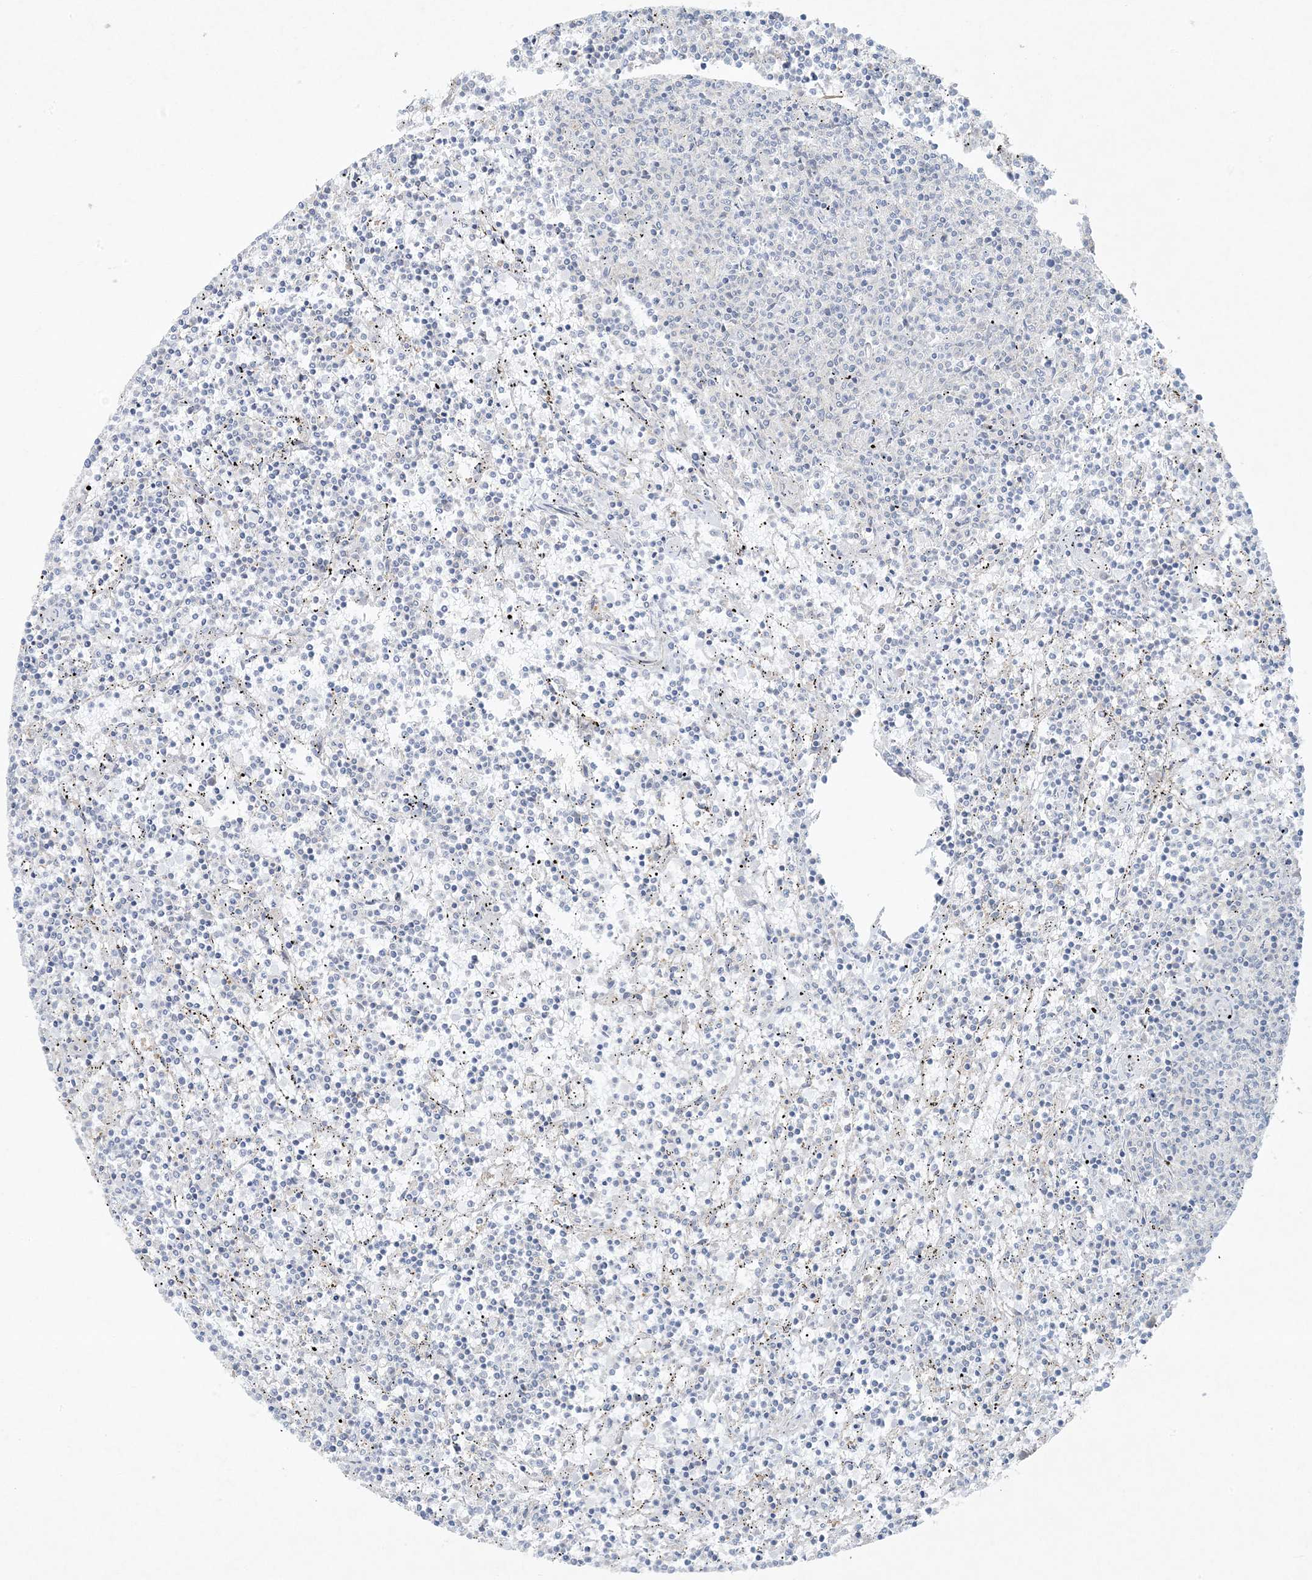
{"staining": {"intensity": "negative", "quantity": "none", "location": "none"}, "tissue": "lymphoma", "cell_type": "Tumor cells", "image_type": "cancer", "snomed": [{"axis": "morphology", "description": "Malignant lymphoma, non-Hodgkin's type, Low grade"}, {"axis": "topography", "description": "Spleen"}], "caption": "An image of human malignant lymphoma, non-Hodgkin's type (low-grade) is negative for staining in tumor cells. (Immunohistochemistry (ihc), brightfield microscopy, high magnification).", "gene": "PIK3R4", "patient": {"sex": "female", "age": 50}}